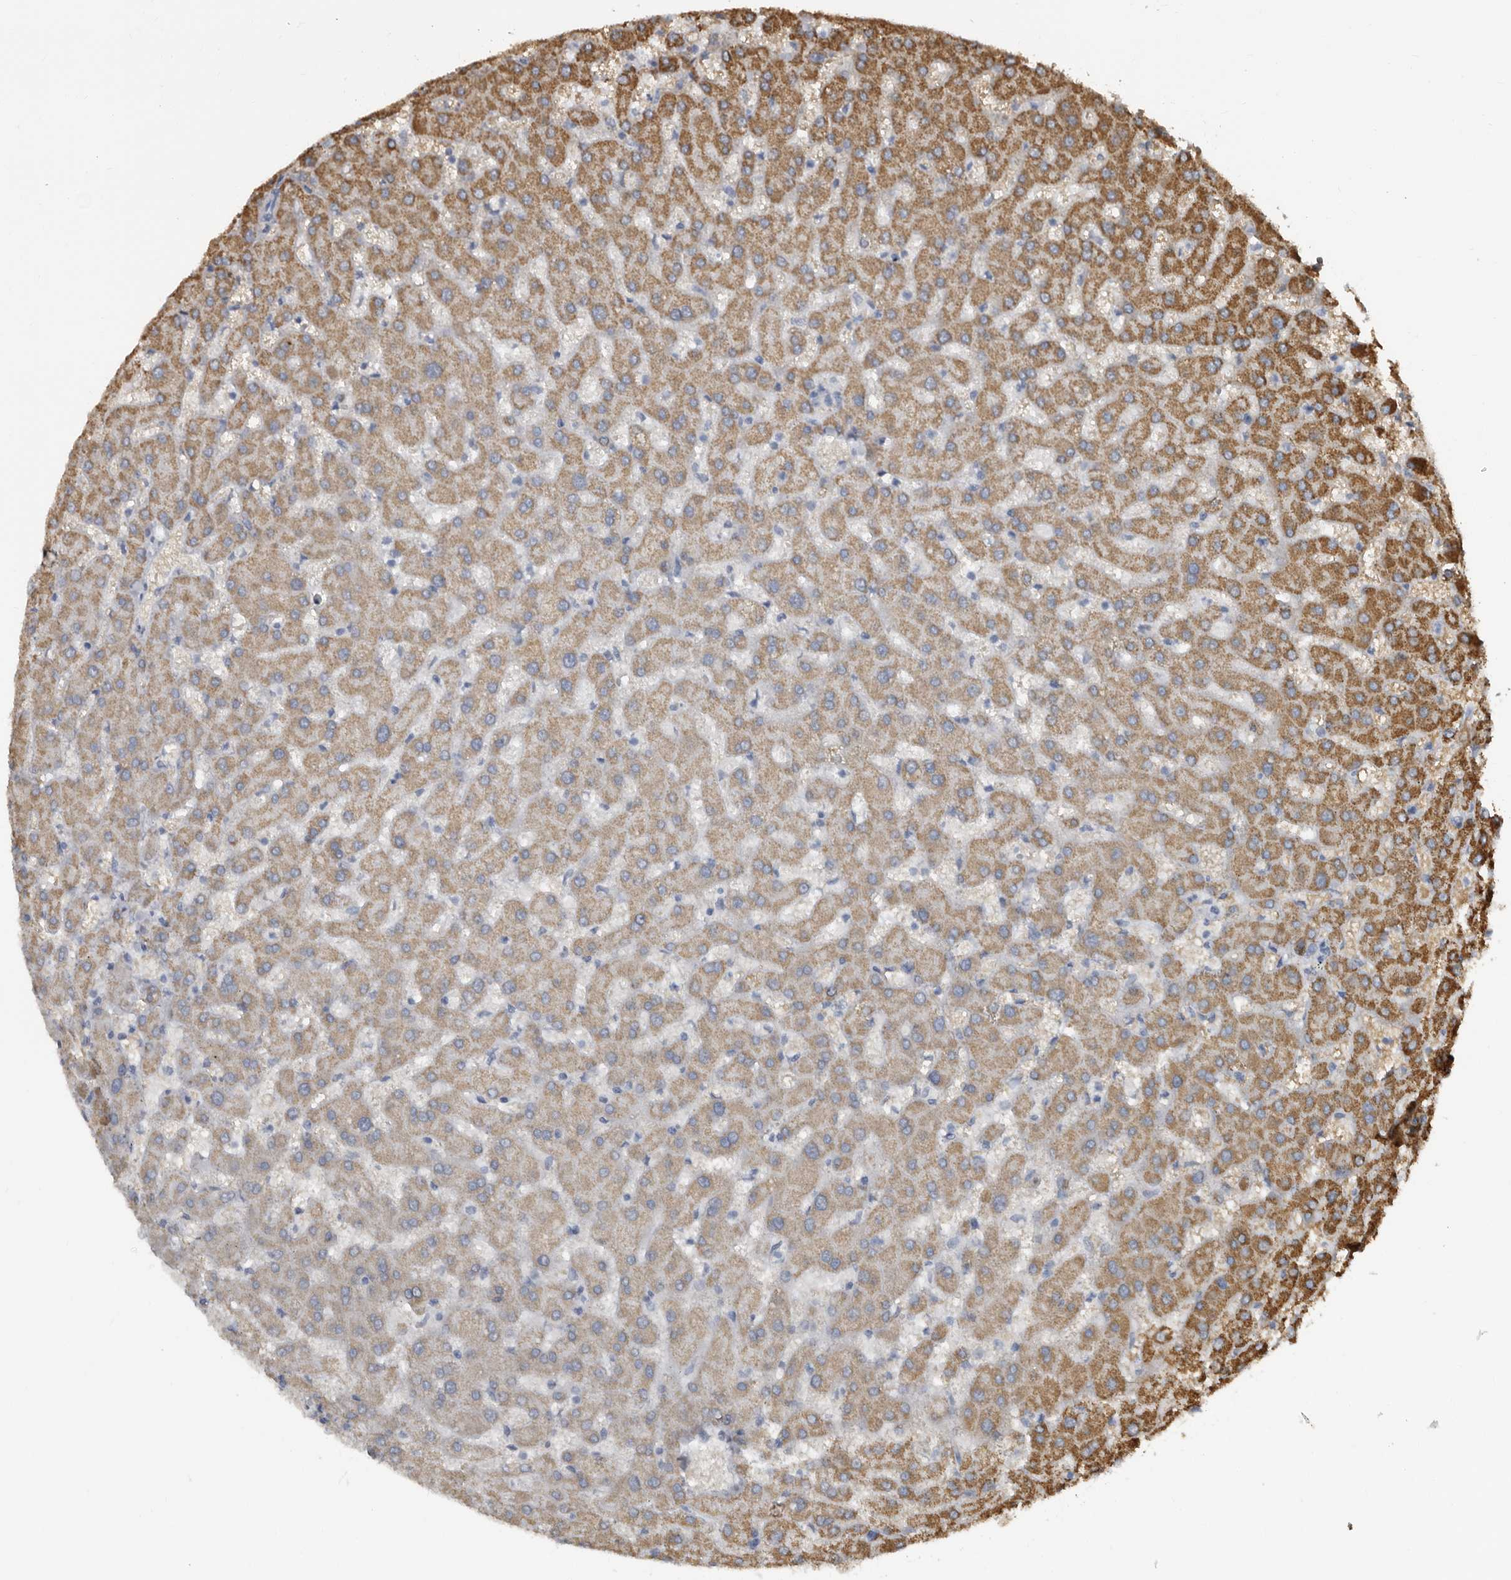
{"staining": {"intensity": "negative", "quantity": "none", "location": "none"}, "tissue": "liver", "cell_type": "Cholangiocytes", "image_type": "normal", "snomed": [{"axis": "morphology", "description": "Normal tissue, NOS"}, {"axis": "topography", "description": "Liver"}], "caption": "The image exhibits no significant positivity in cholangiocytes of liver. (Stains: DAB (3,3'-diaminobenzidine) immunohistochemistry (IHC) with hematoxylin counter stain, Microscopy: brightfield microscopy at high magnification).", "gene": "GREB1", "patient": {"sex": "female", "age": 63}}